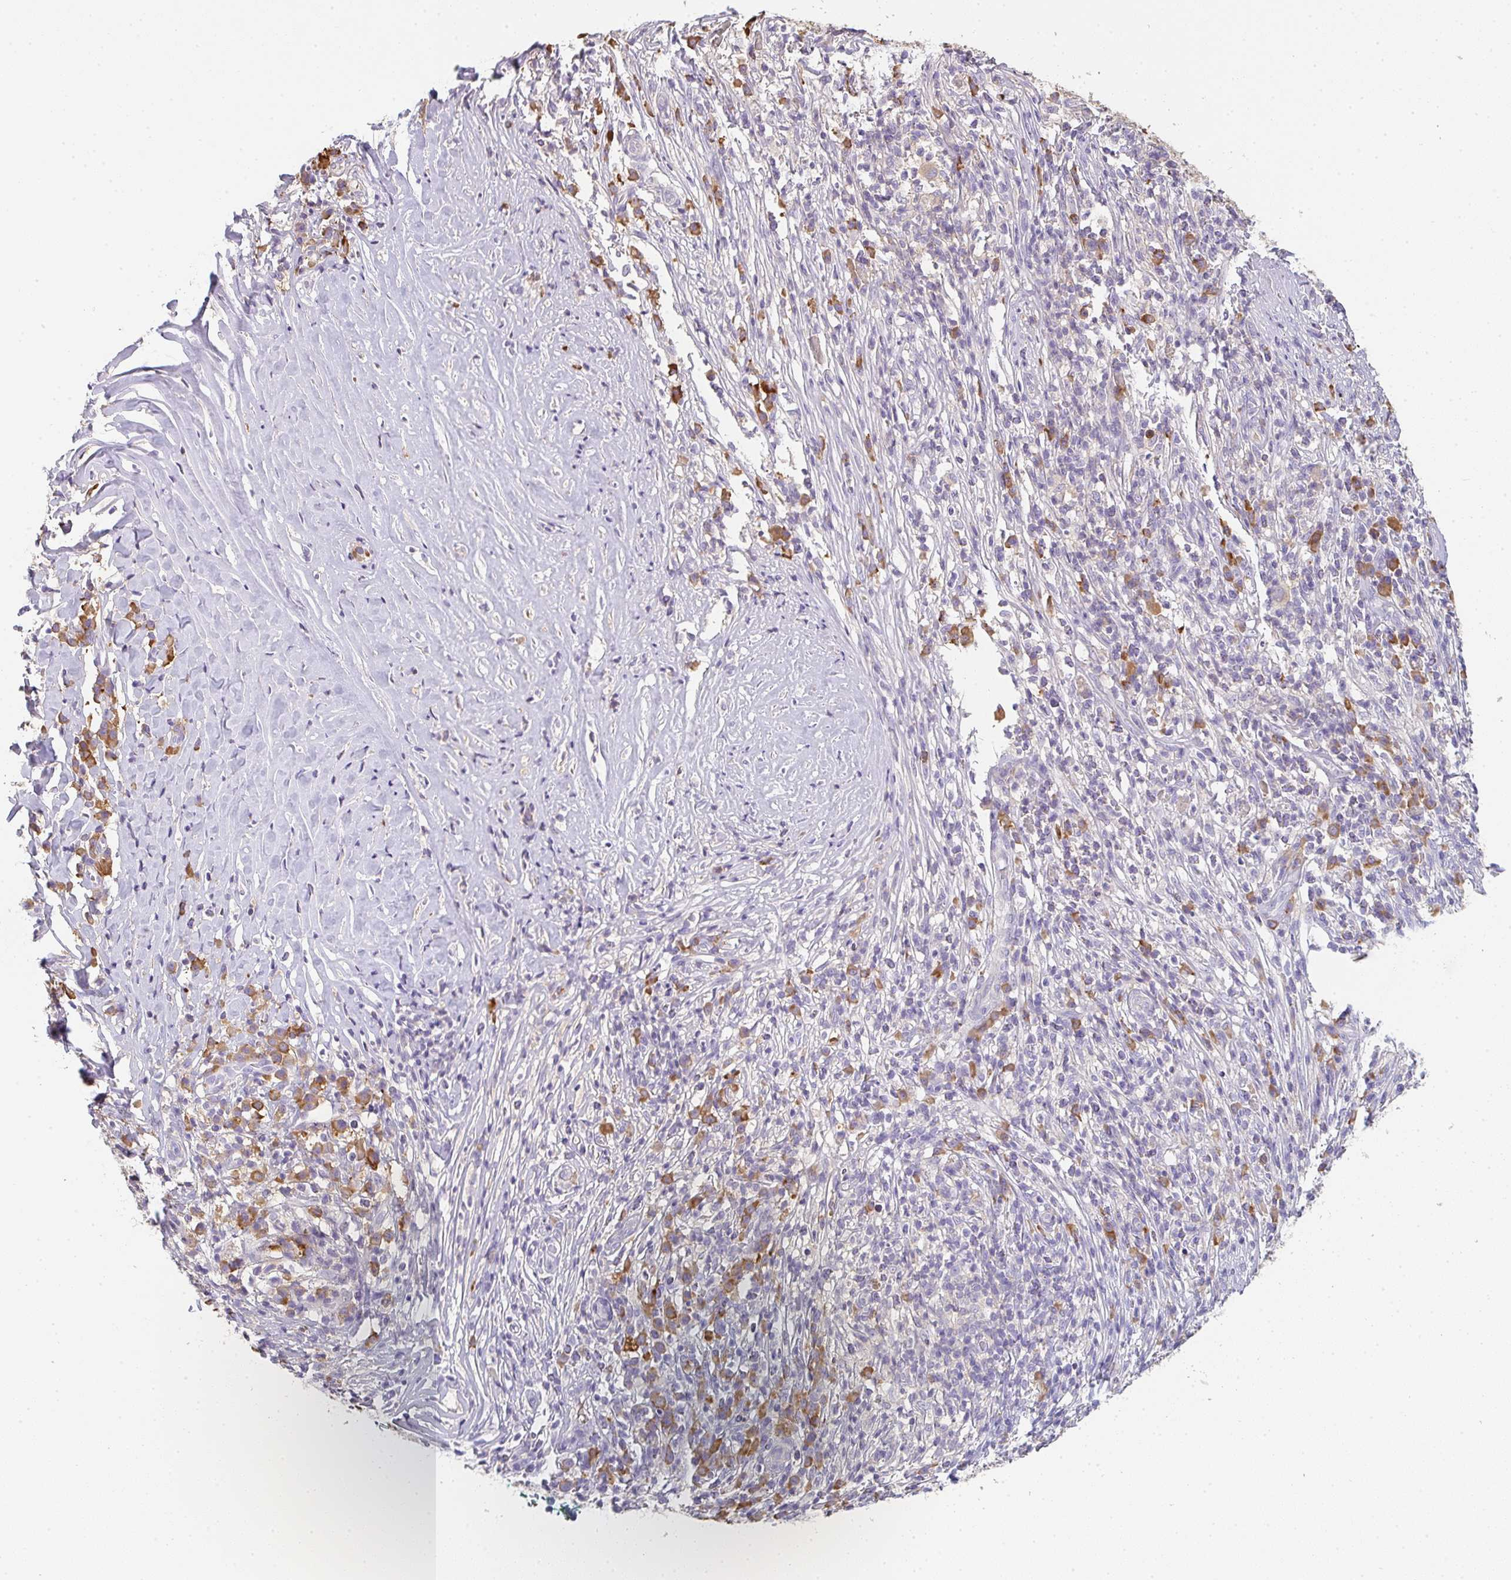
{"staining": {"intensity": "moderate", "quantity": "<25%", "location": "cytoplasmic/membranous"}, "tissue": "melanoma", "cell_type": "Tumor cells", "image_type": "cancer", "snomed": [{"axis": "morphology", "description": "Malignant melanoma, NOS"}, {"axis": "topography", "description": "Skin"}], "caption": "Melanoma stained with a protein marker exhibits moderate staining in tumor cells.", "gene": "ZNF215", "patient": {"sex": "male", "age": 66}}